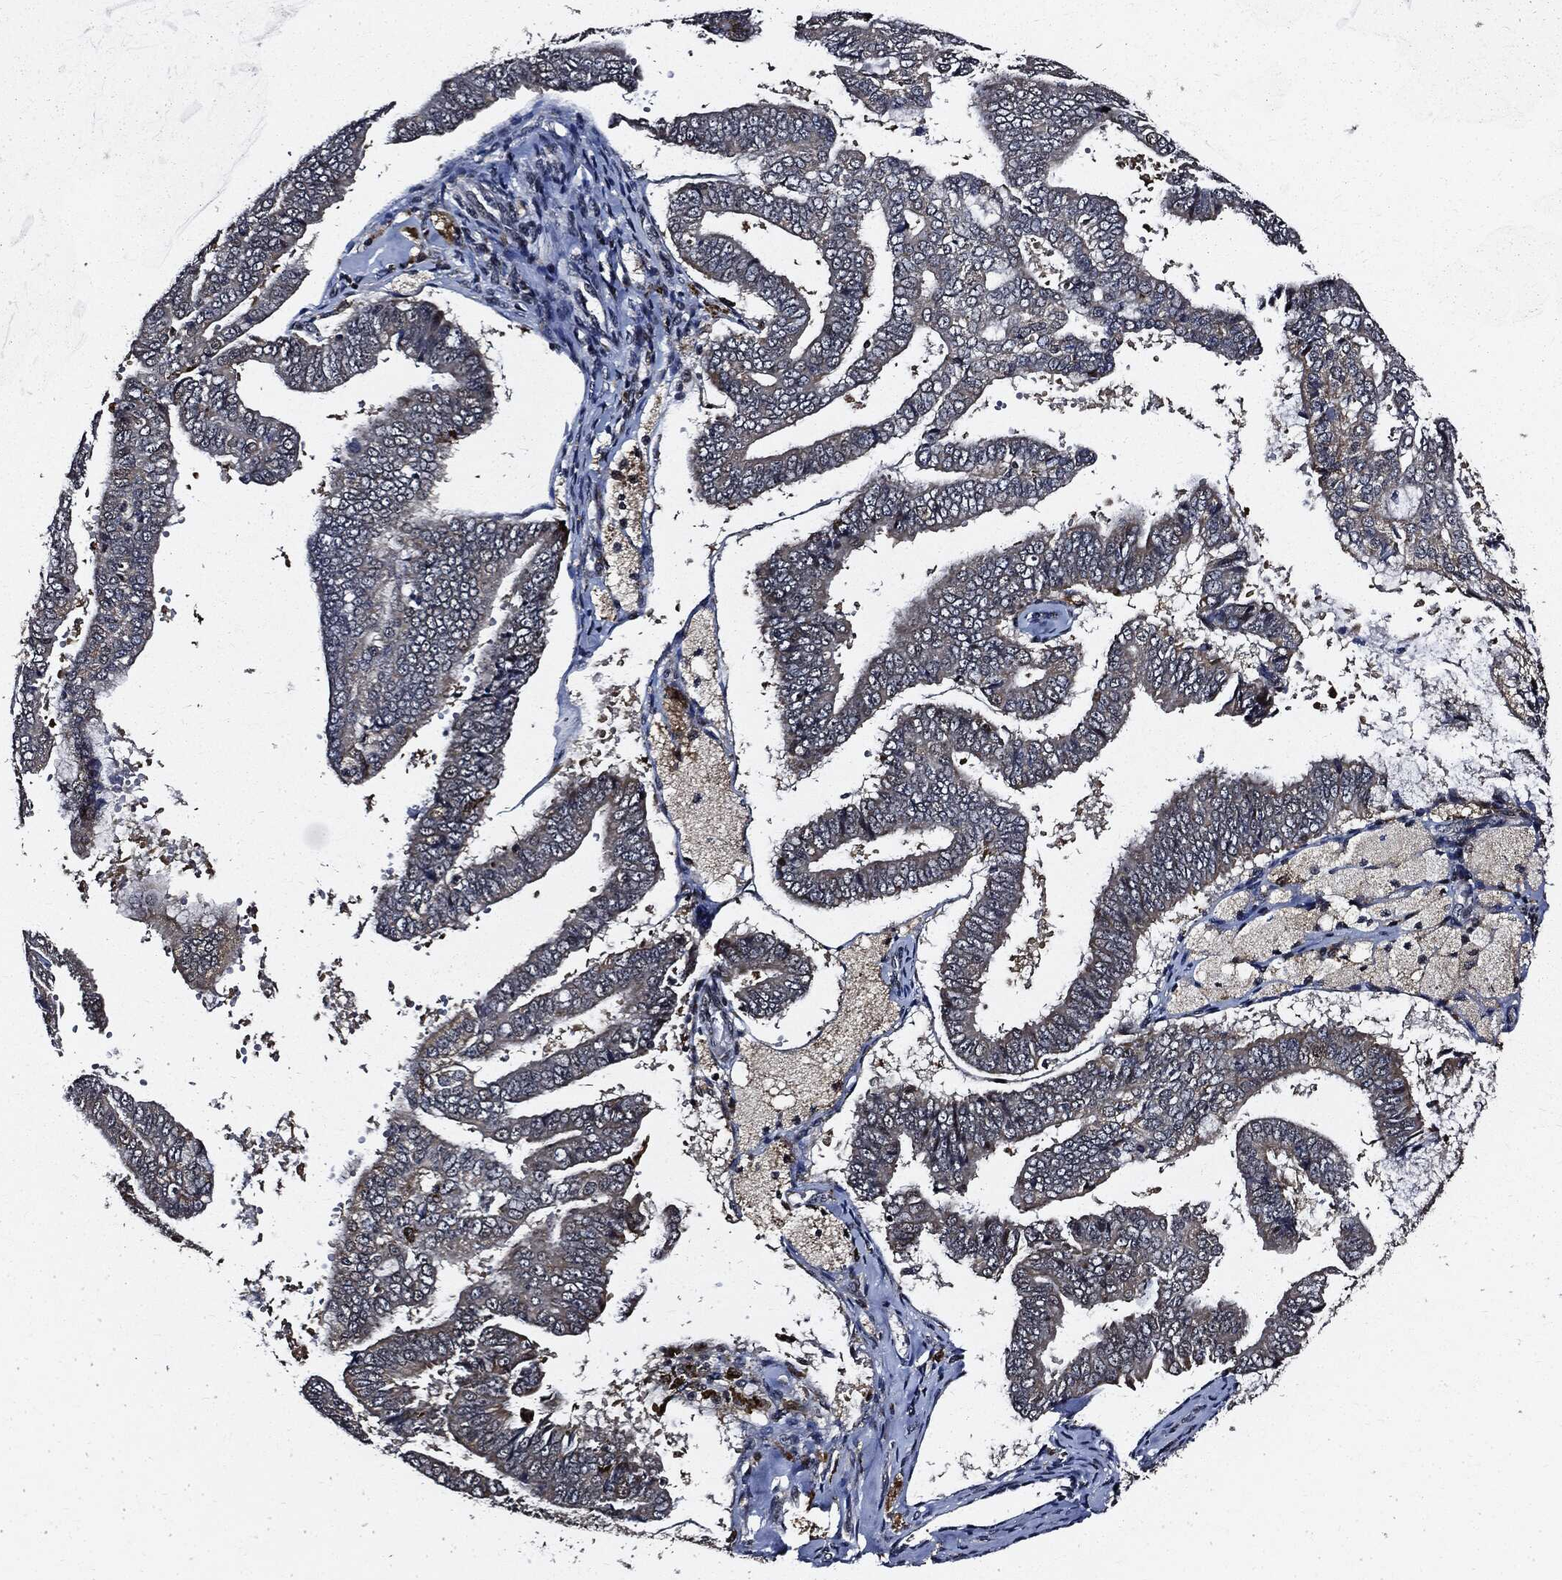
{"staining": {"intensity": "moderate", "quantity": "<25%", "location": "cytoplasmic/membranous"}, "tissue": "endometrial cancer", "cell_type": "Tumor cells", "image_type": "cancer", "snomed": [{"axis": "morphology", "description": "Adenocarcinoma, NOS"}, {"axis": "topography", "description": "Endometrium"}], "caption": "Immunohistochemistry (IHC) (DAB) staining of endometrial cancer (adenocarcinoma) displays moderate cytoplasmic/membranous protein expression in about <25% of tumor cells.", "gene": "SUGT1", "patient": {"sex": "female", "age": 63}}